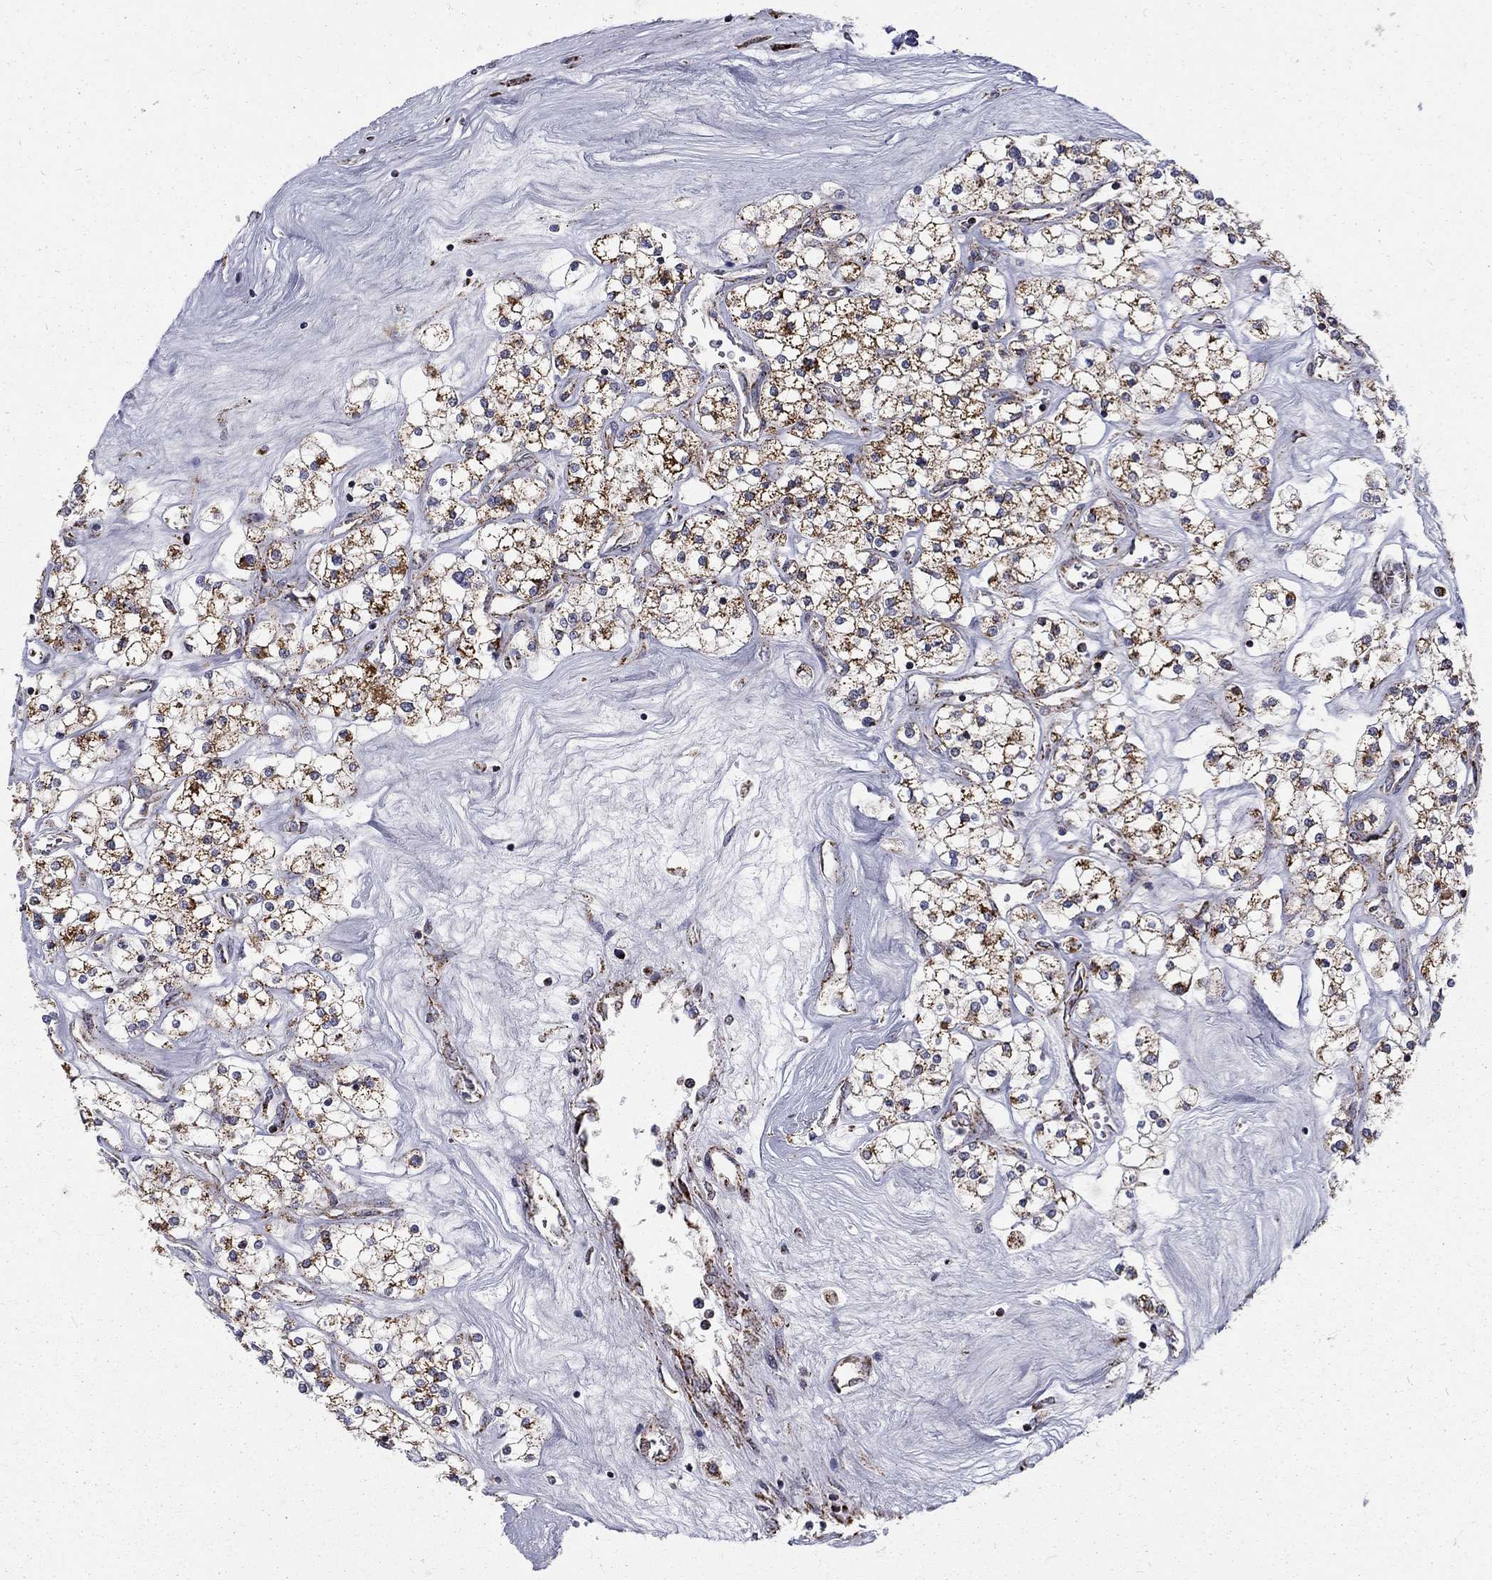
{"staining": {"intensity": "strong", "quantity": ">75%", "location": "cytoplasmic/membranous"}, "tissue": "renal cancer", "cell_type": "Tumor cells", "image_type": "cancer", "snomed": [{"axis": "morphology", "description": "Adenocarcinoma, NOS"}, {"axis": "topography", "description": "Kidney"}], "caption": "Renal cancer was stained to show a protein in brown. There is high levels of strong cytoplasmic/membranous positivity in approximately >75% of tumor cells. (Brightfield microscopy of DAB IHC at high magnification).", "gene": "ALDH1B1", "patient": {"sex": "male", "age": 80}}